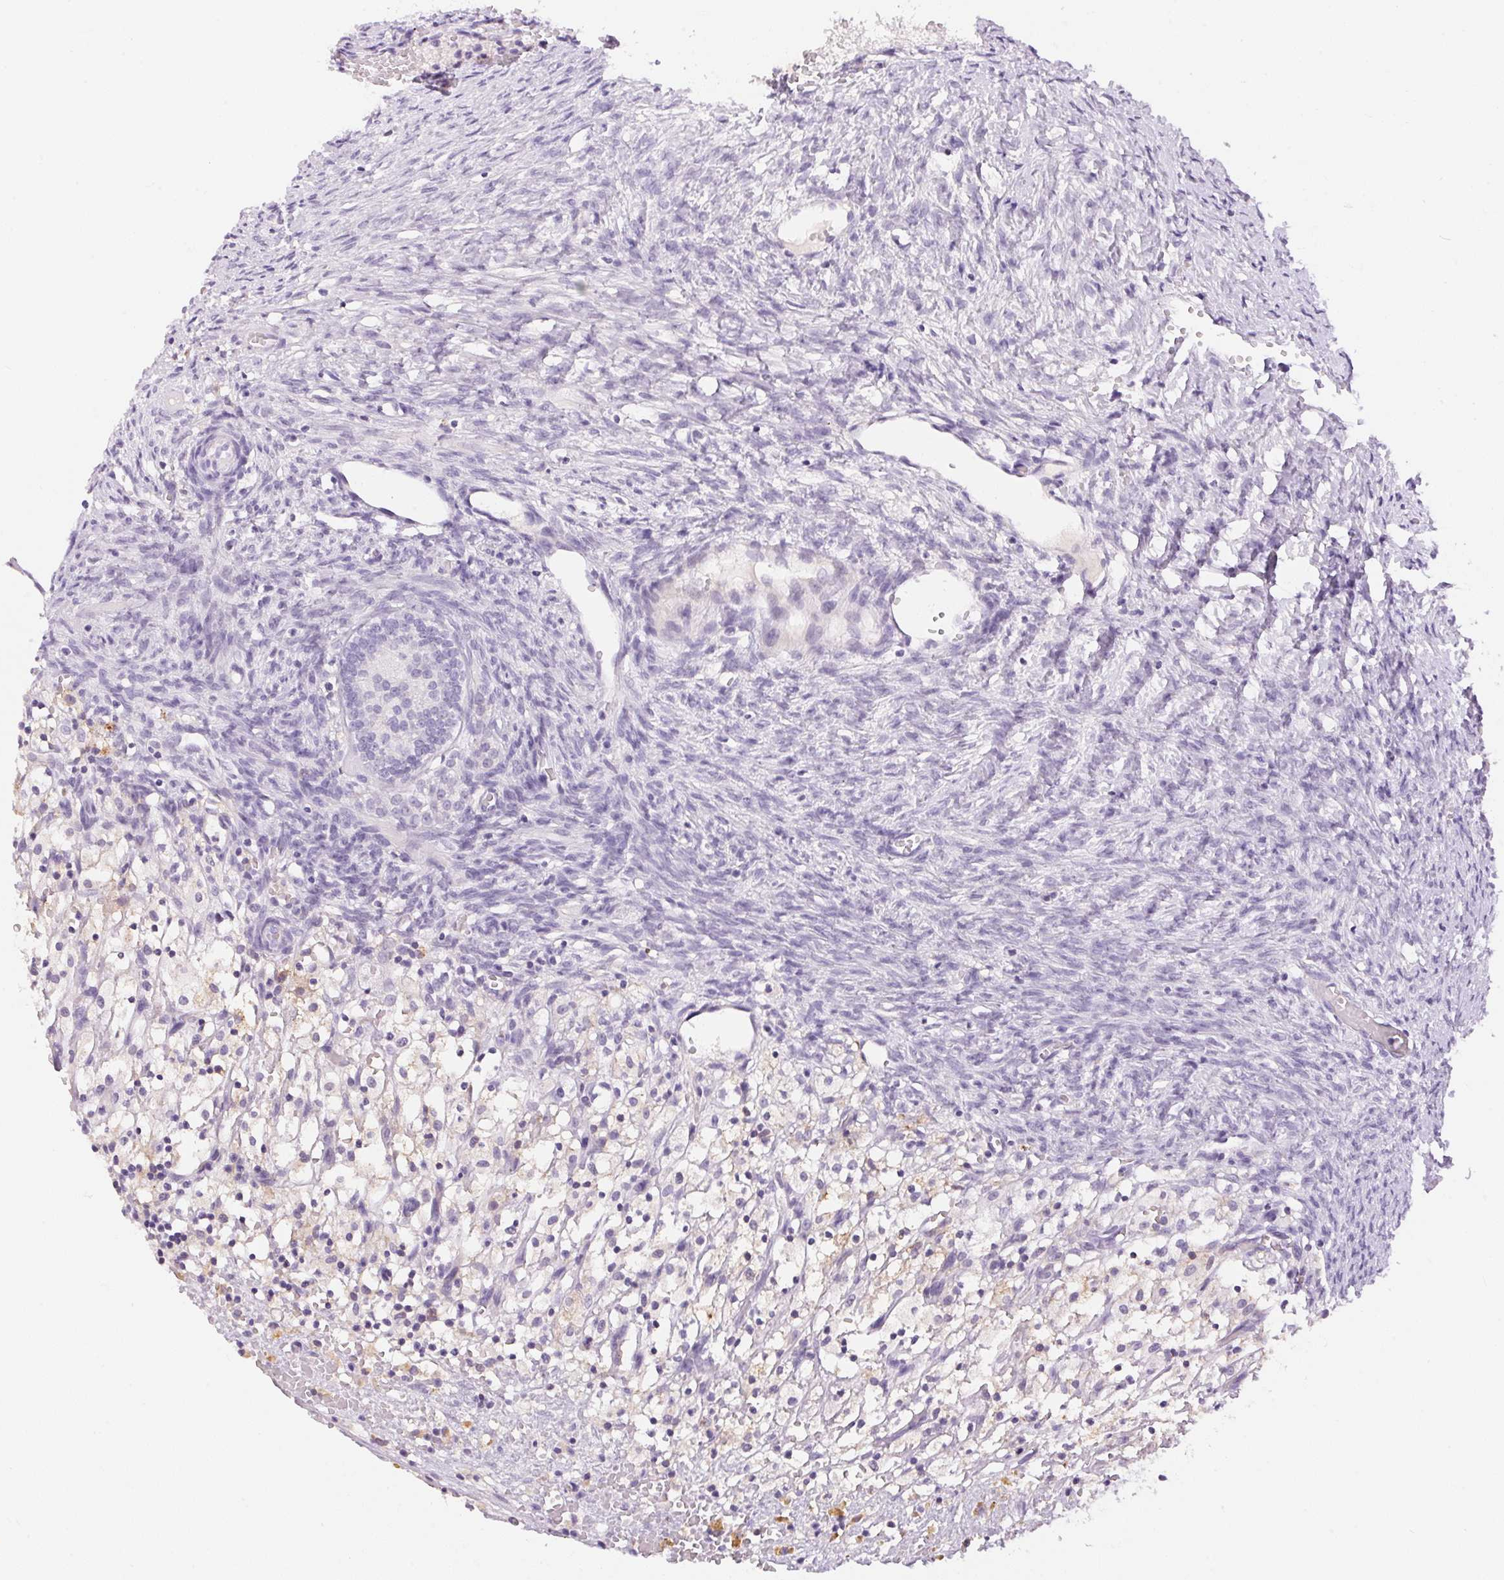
{"staining": {"intensity": "negative", "quantity": "none", "location": "none"}, "tissue": "ovary", "cell_type": "Follicle cells", "image_type": "normal", "snomed": [{"axis": "morphology", "description": "Normal tissue, NOS"}, {"axis": "topography", "description": "Ovary"}], "caption": "IHC histopathology image of normal ovary: ovary stained with DAB (3,3'-diaminobenzidine) exhibits no significant protein staining in follicle cells.", "gene": "PNLIPRP3", "patient": {"sex": "female", "age": 46}}